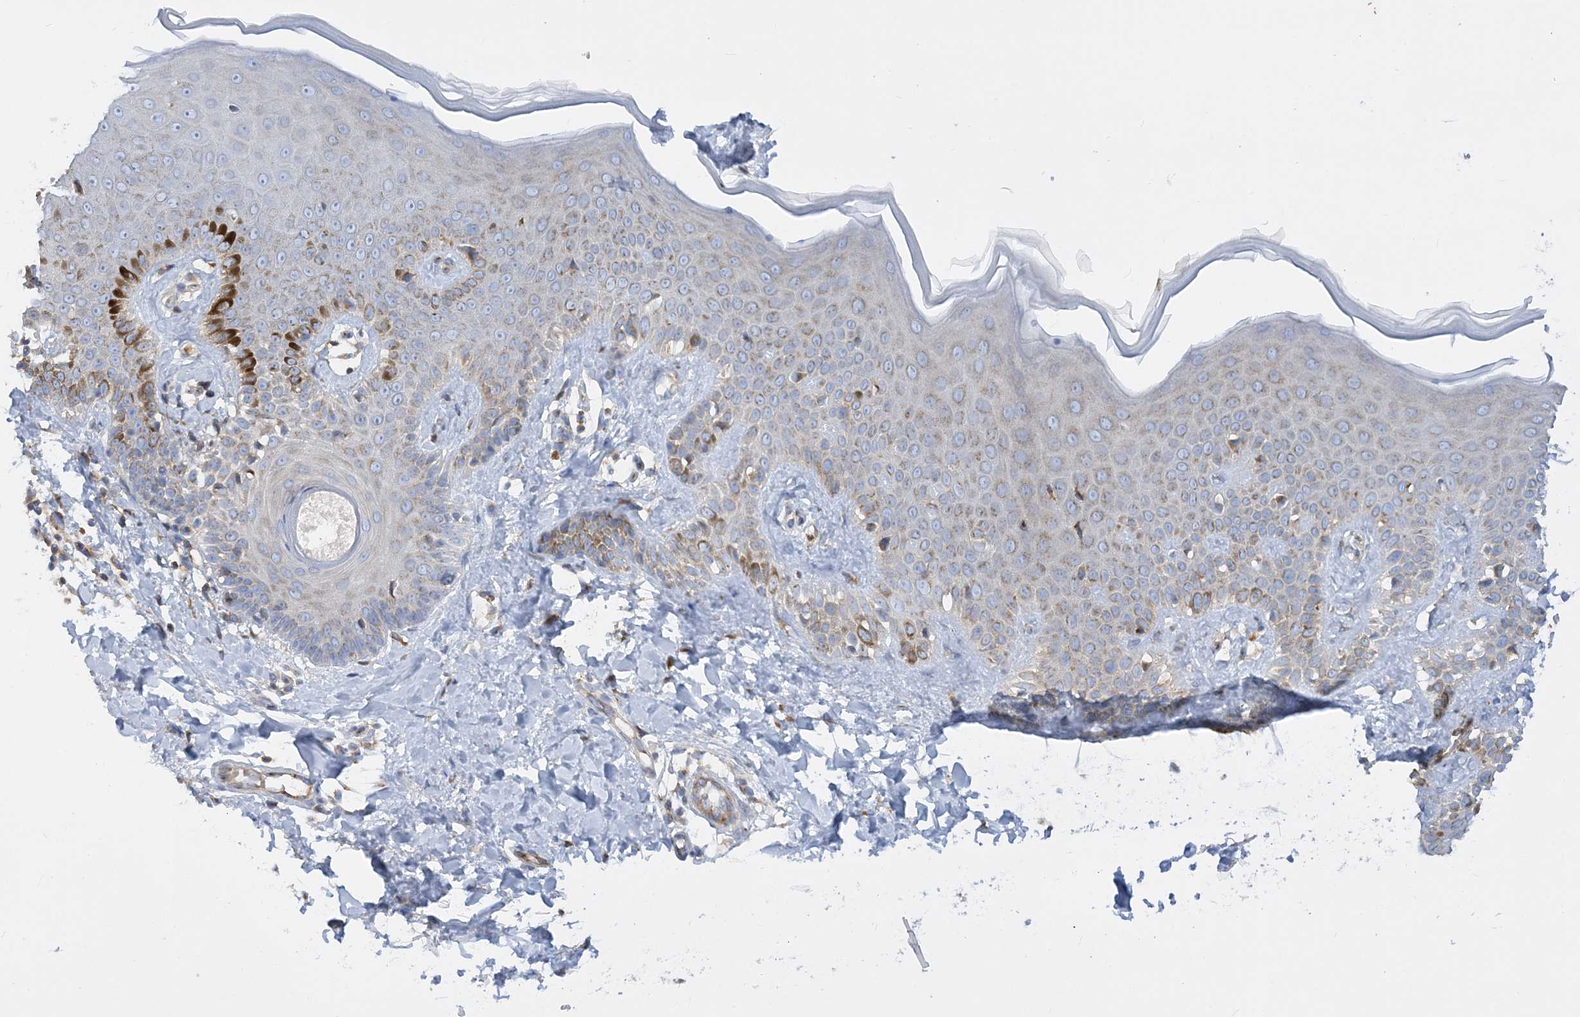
{"staining": {"intensity": "weak", "quantity": ">75%", "location": "cytoplasmic/membranous"}, "tissue": "skin", "cell_type": "Fibroblasts", "image_type": "normal", "snomed": [{"axis": "morphology", "description": "Normal tissue, NOS"}, {"axis": "topography", "description": "Skin"}], "caption": "Skin was stained to show a protein in brown. There is low levels of weak cytoplasmic/membranous positivity in approximately >75% of fibroblasts. (DAB IHC with brightfield microscopy, high magnification).", "gene": "FAM114A2", "patient": {"sex": "male", "age": 52}}